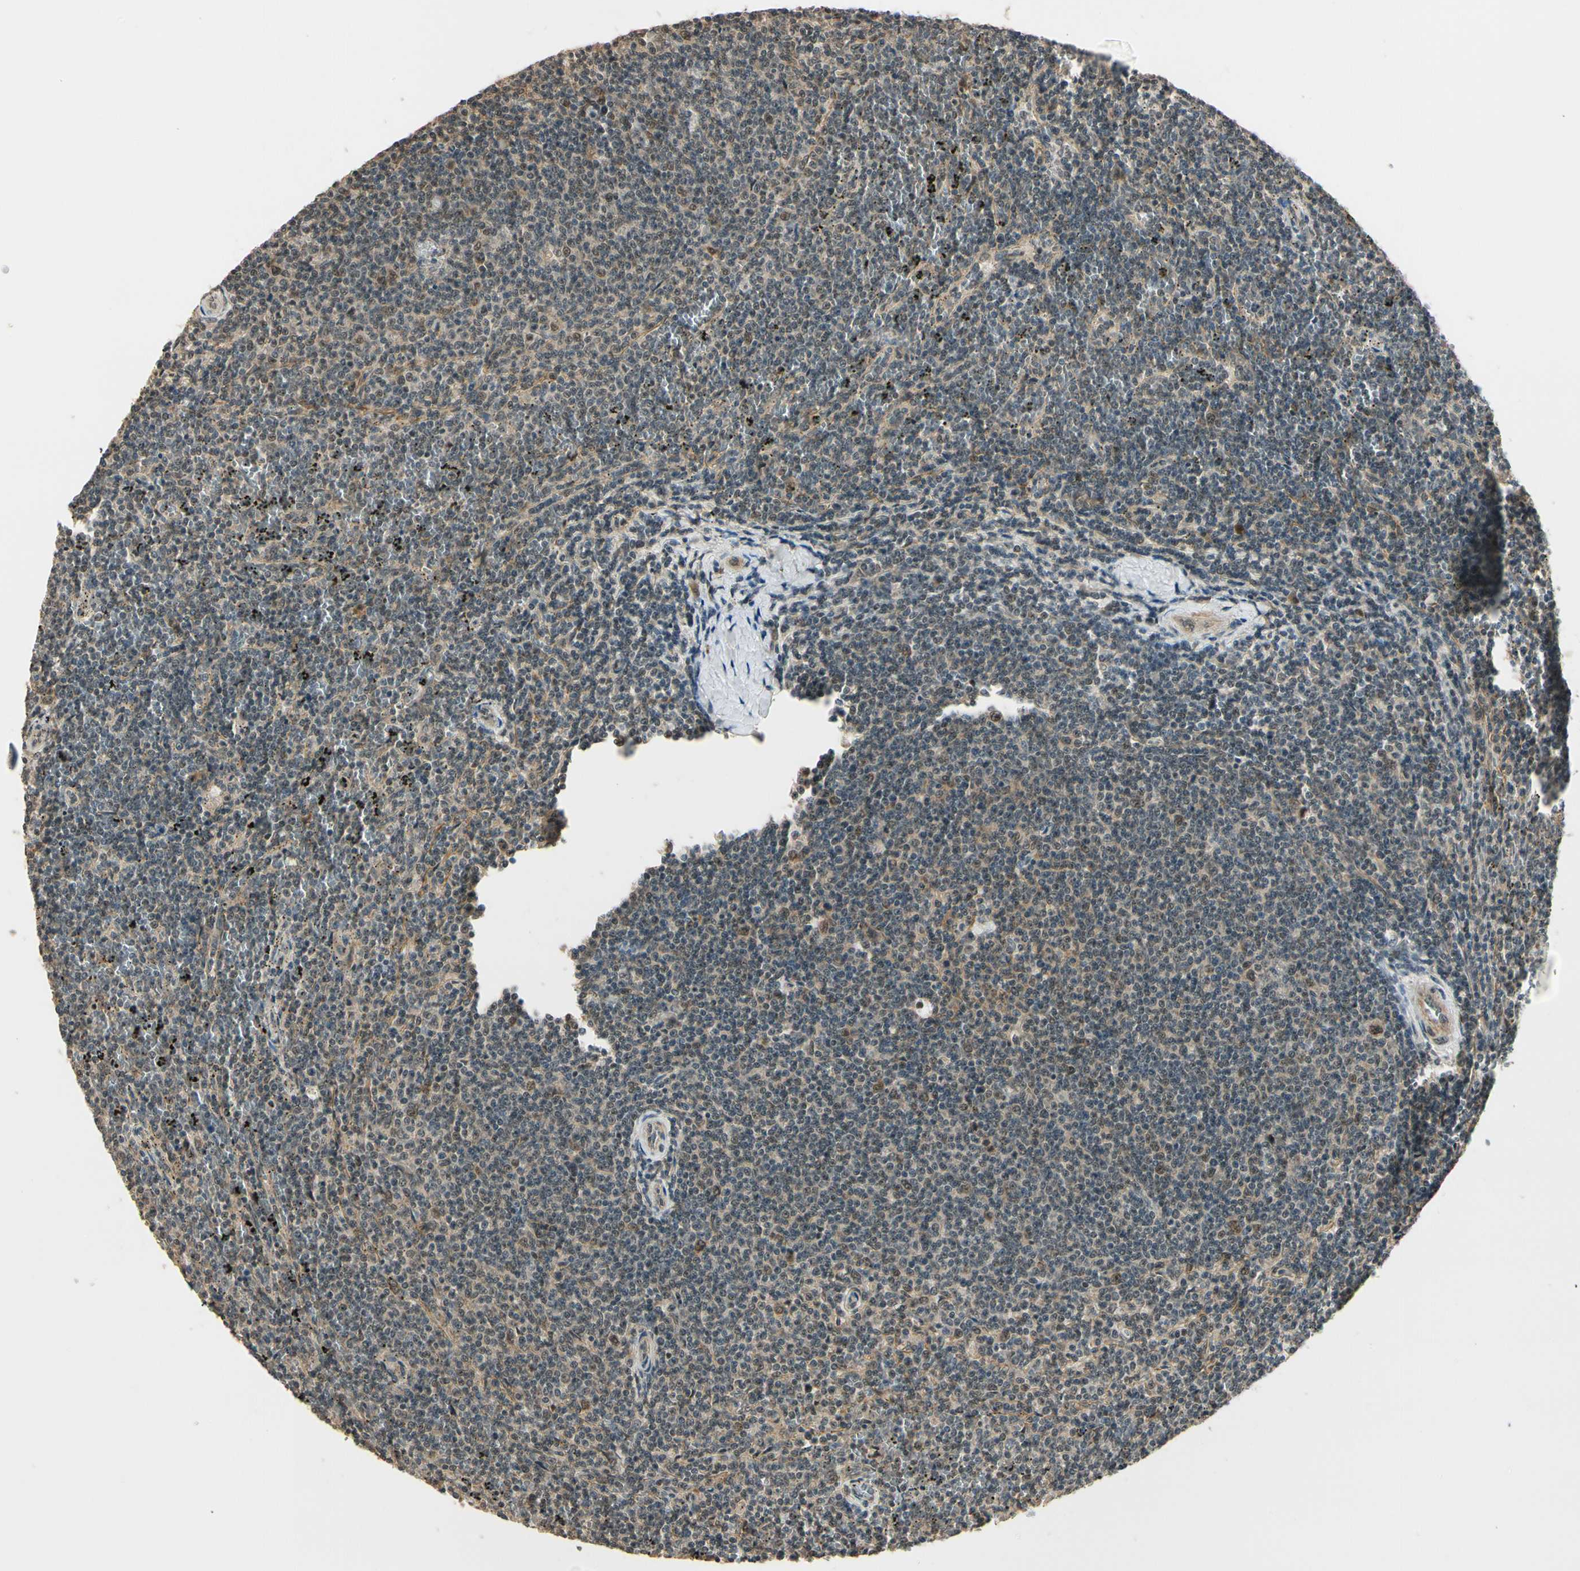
{"staining": {"intensity": "weak", "quantity": ">75%", "location": "cytoplasmic/membranous"}, "tissue": "lymphoma", "cell_type": "Tumor cells", "image_type": "cancer", "snomed": [{"axis": "morphology", "description": "Malignant lymphoma, non-Hodgkin's type, Low grade"}, {"axis": "topography", "description": "Spleen"}], "caption": "This photomicrograph reveals lymphoma stained with immunohistochemistry (IHC) to label a protein in brown. The cytoplasmic/membranous of tumor cells show weak positivity for the protein. Nuclei are counter-stained blue.", "gene": "MCPH1", "patient": {"sex": "female", "age": 50}}